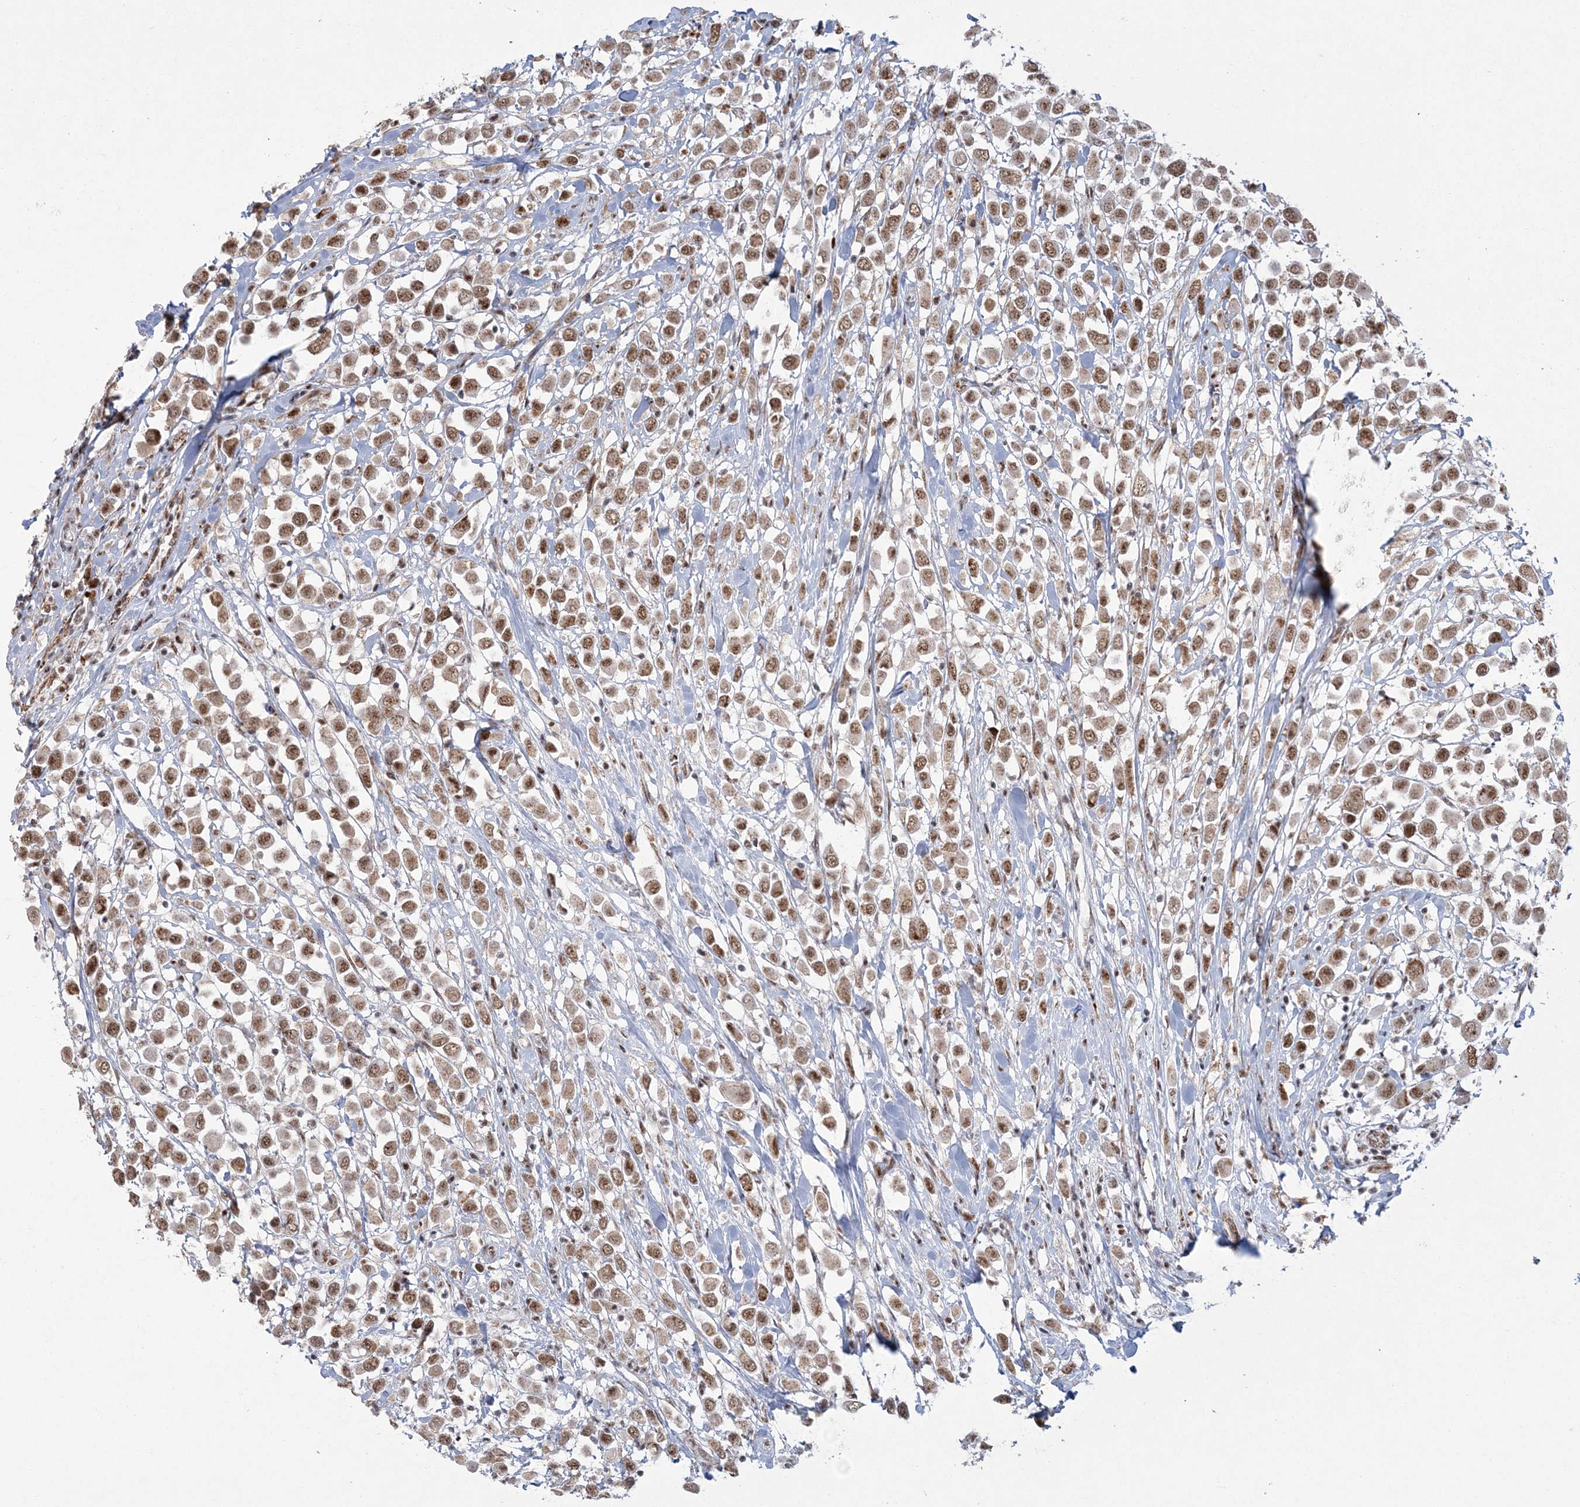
{"staining": {"intensity": "moderate", "quantity": ">75%", "location": "nuclear"}, "tissue": "breast cancer", "cell_type": "Tumor cells", "image_type": "cancer", "snomed": [{"axis": "morphology", "description": "Duct carcinoma"}, {"axis": "topography", "description": "Breast"}], "caption": "DAB (3,3'-diaminobenzidine) immunohistochemical staining of breast cancer displays moderate nuclear protein positivity in about >75% of tumor cells. (Stains: DAB in brown, nuclei in blue, Microscopy: brightfield microscopy at high magnification).", "gene": "RBM17", "patient": {"sex": "female", "age": 61}}